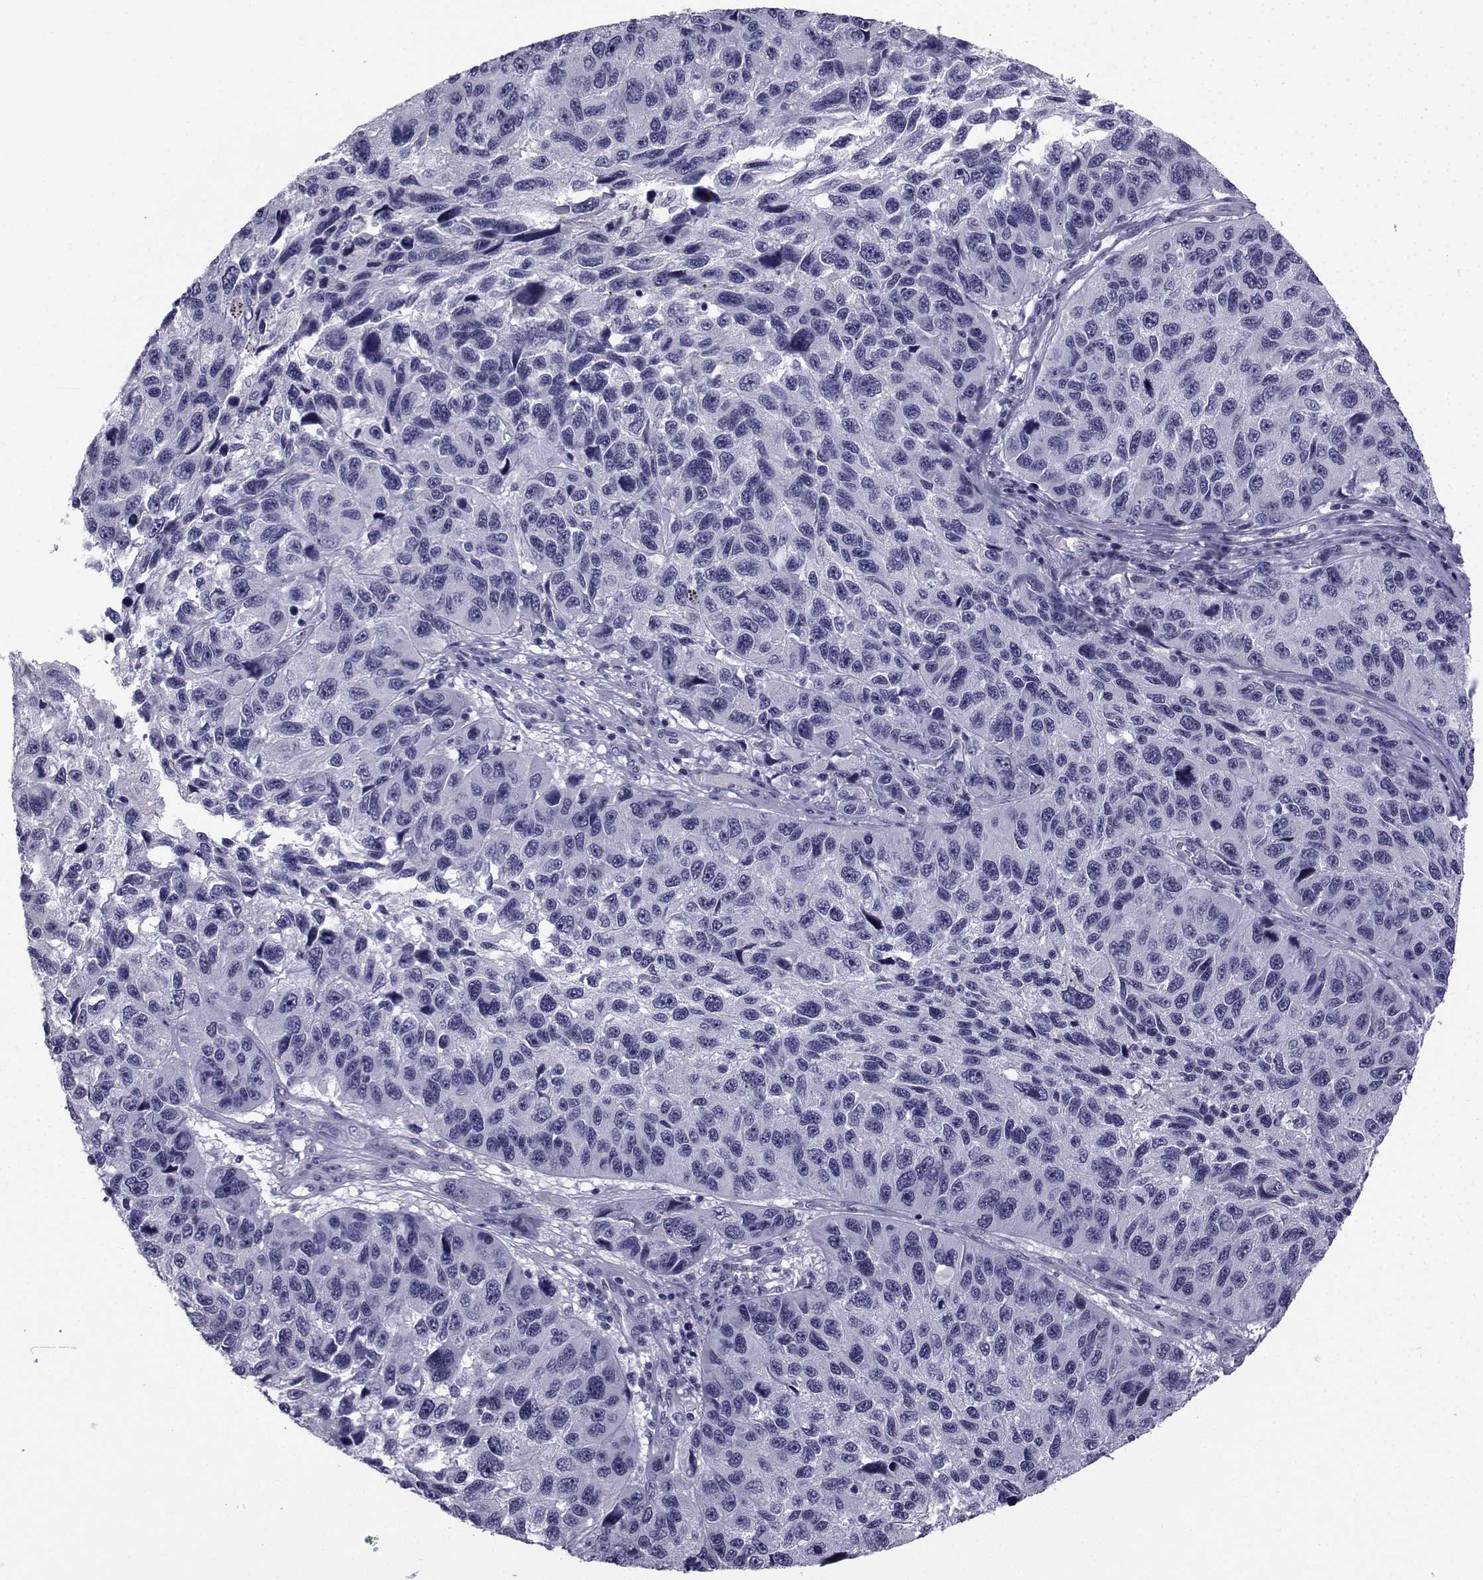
{"staining": {"intensity": "negative", "quantity": "none", "location": "none"}, "tissue": "melanoma", "cell_type": "Tumor cells", "image_type": "cancer", "snomed": [{"axis": "morphology", "description": "Malignant melanoma, NOS"}, {"axis": "topography", "description": "Skin"}], "caption": "Tumor cells show no significant staining in malignant melanoma. (DAB (3,3'-diaminobenzidine) IHC with hematoxylin counter stain).", "gene": "SPANXD", "patient": {"sex": "male", "age": 53}}